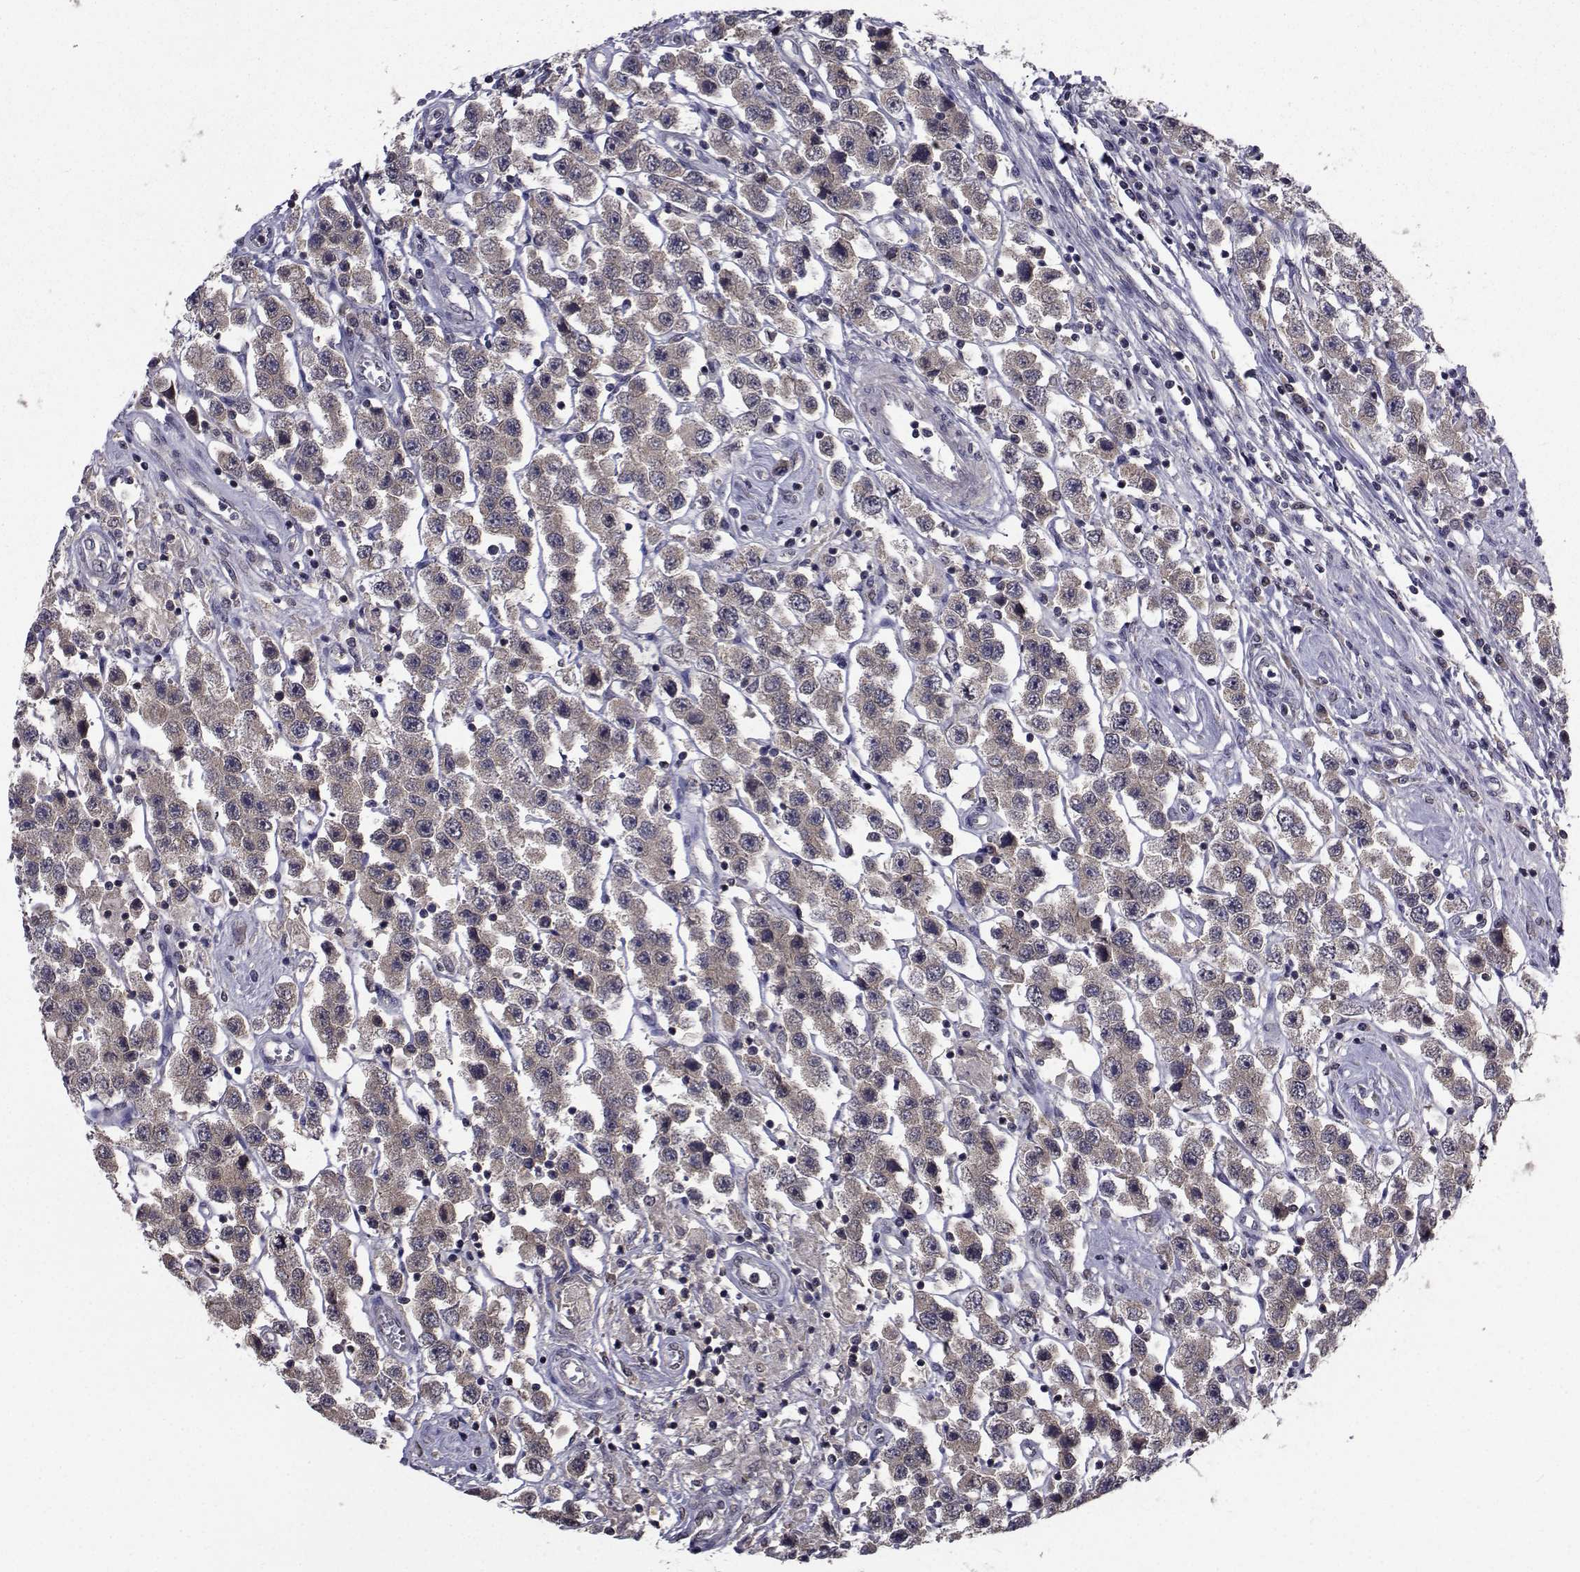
{"staining": {"intensity": "weak", "quantity": ">75%", "location": "cytoplasmic/membranous"}, "tissue": "testis cancer", "cell_type": "Tumor cells", "image_type": "cancer", "snomed": [{"axis": "morphology", "description": "Seminoma, NOS"}, {"axis": "topography", "description": "Testis"}], "caption": "IHC of testis cancer demonstrates low levels of weak cytoplasmic/membranous expression in about >75% of tumor cells.", "gene": "CYP2S1", "patient": {"sex": "male", "age": 45}}